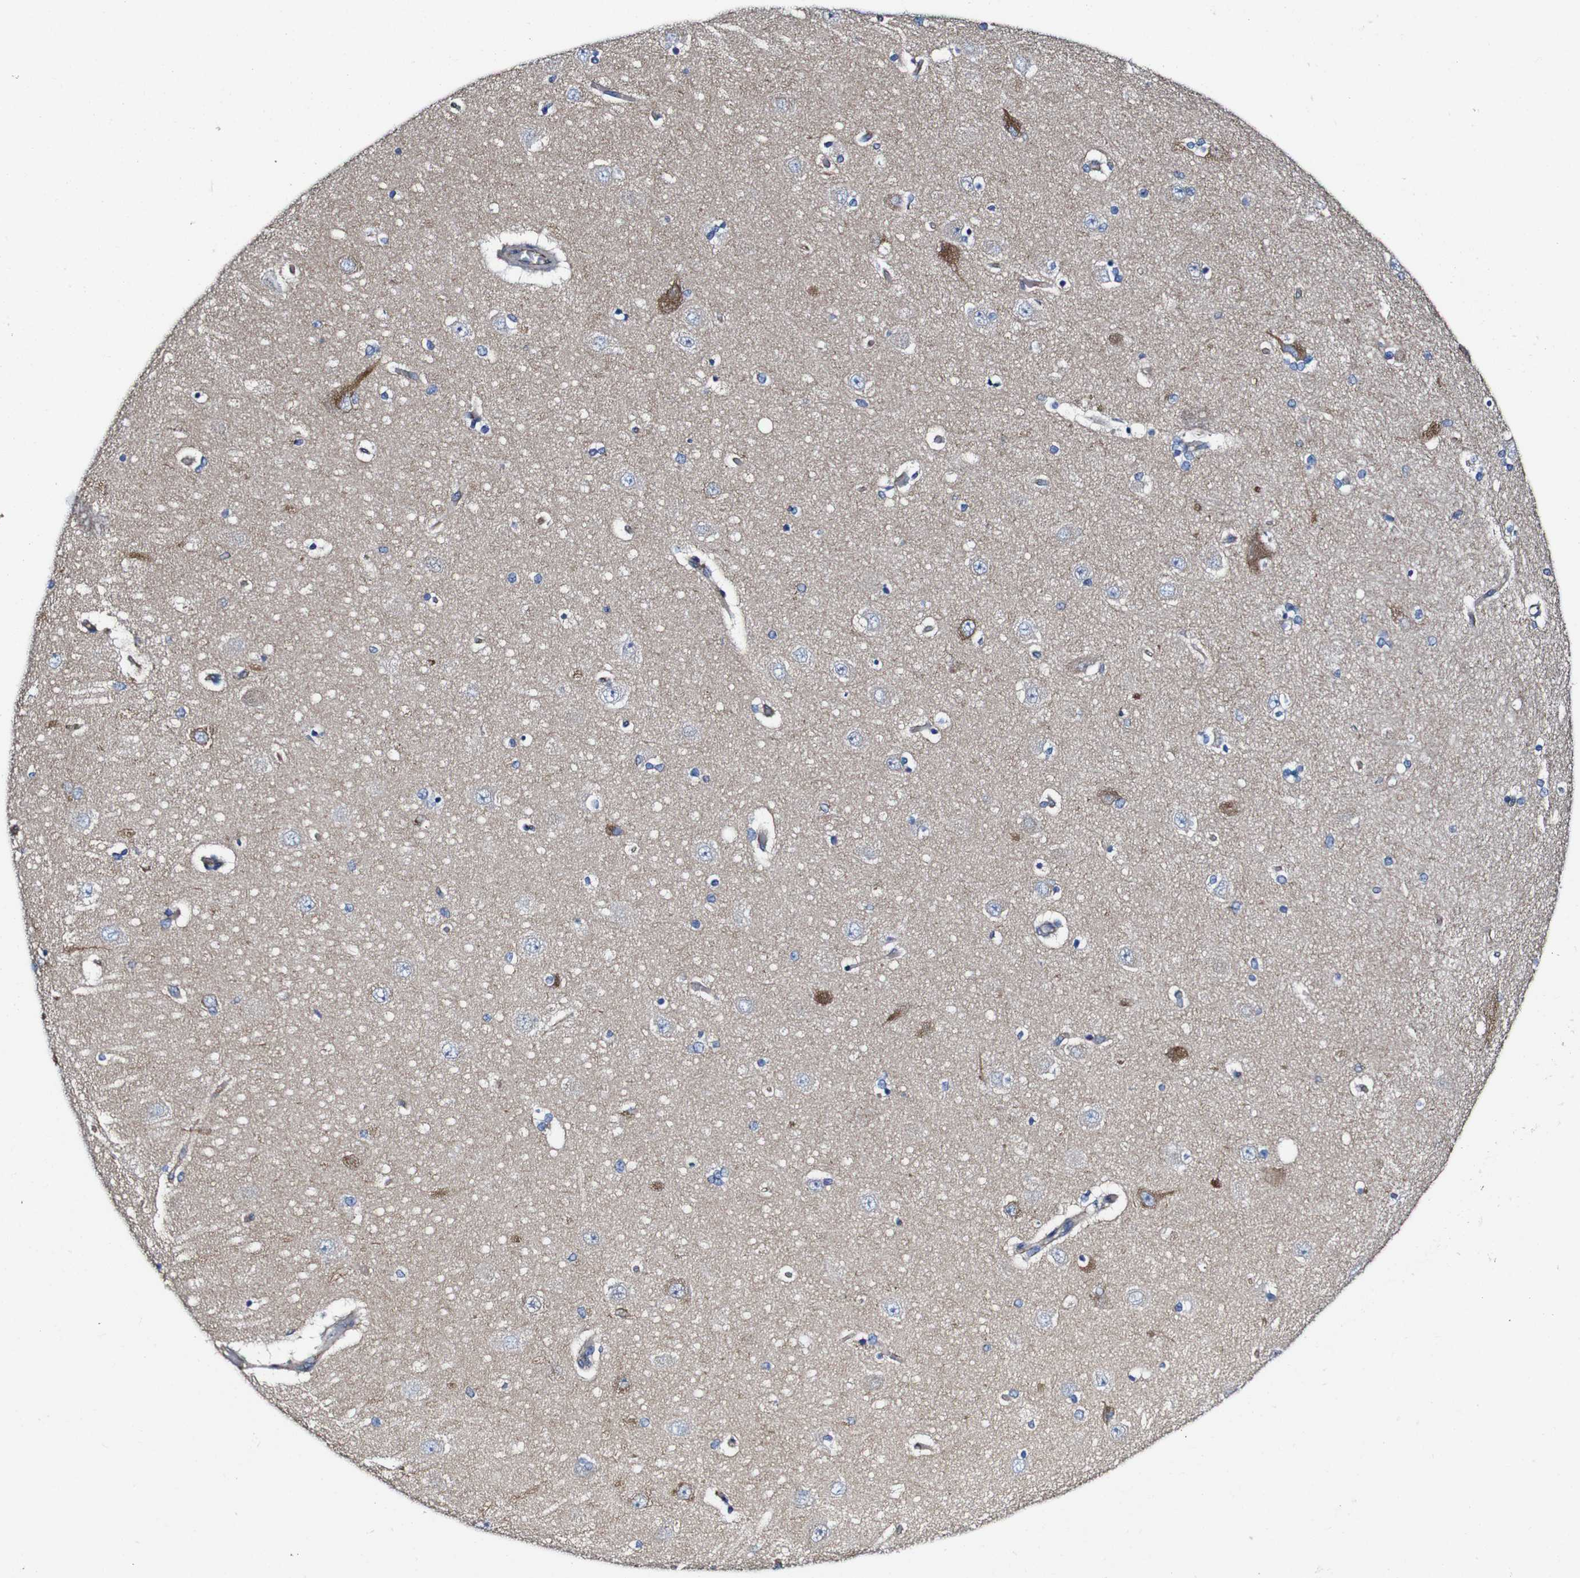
{"staining": {"intensity": "moderate", "quantity": "<25%", "location": "cytoplasmic/membranous"}, "tissue": "hippocampus", "cell_type": "Glial cells", "image_type": "normal", "snomed": [{"axis": "morphology", "description": "Normal tissue, NOS"}, {"axis": "topography", "description": "Hippocampus"}], "caption": "The histopathology image demonstrates staining of unremarkable hippocampus, revealing moderate cytoplasmic/membranous protein staining (brown color) within glial cells.", "gene": "CSF1R", "patient": {"sex": "female", "age": 54}}